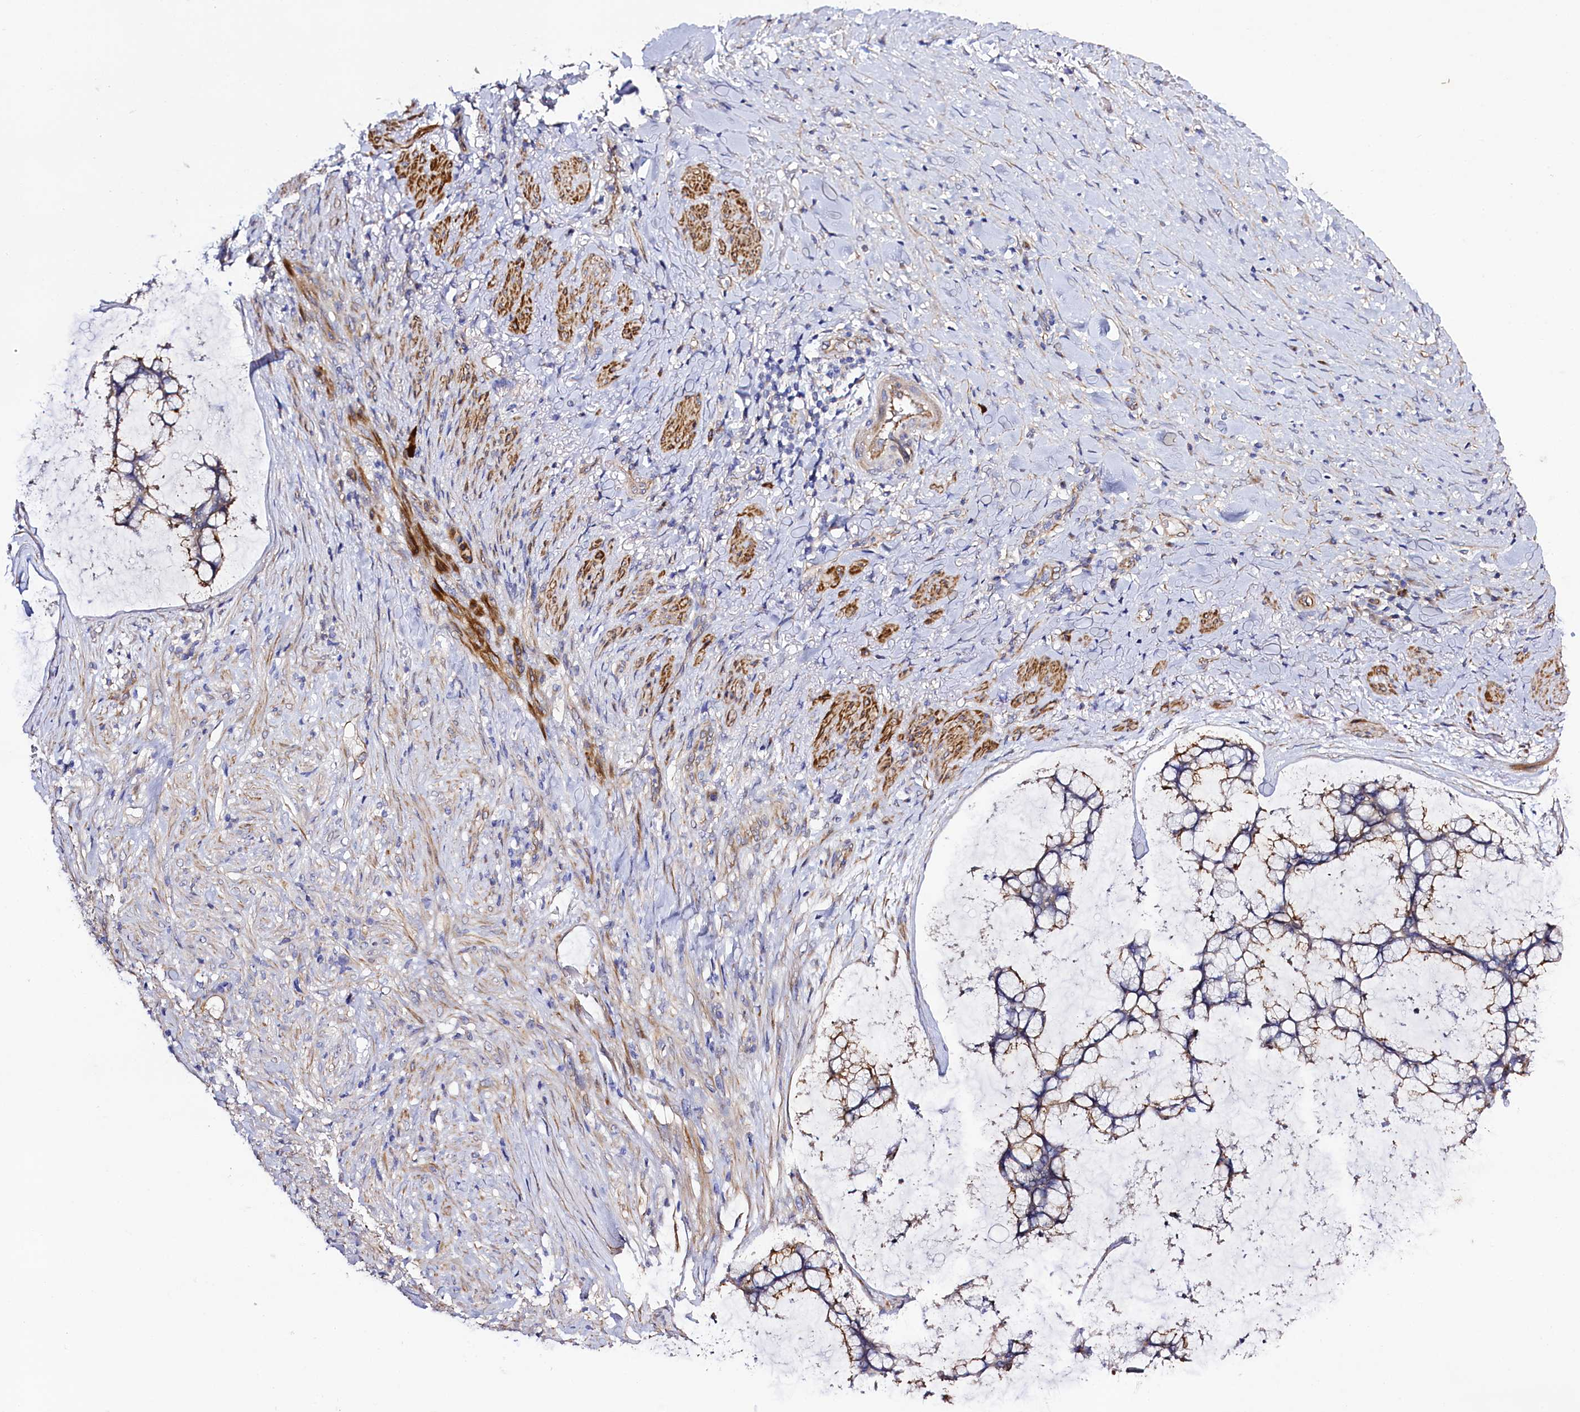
{"staining": {"intensity": "weak", "quantity": "25%-75%", "location": "cytoplasmic/membranous"}, "tissue": "ovarian cancer", "cell_type": "Tumor cells", "image_type": "cancer", "snomed": [{"axis": "morphology", "description": "Cystadenocarcinoma, mucinous, NOS"}, {"axis": "topography", "description": "Ovary"}], "caption": "A brown stain shows weak cytoplasmic/membranous expression of a protein in ovarian mucinous cystadenocarcinoma tumor cells.", "gene": "SLC7A1", "patient": {"sex": "female", "age": 42}}